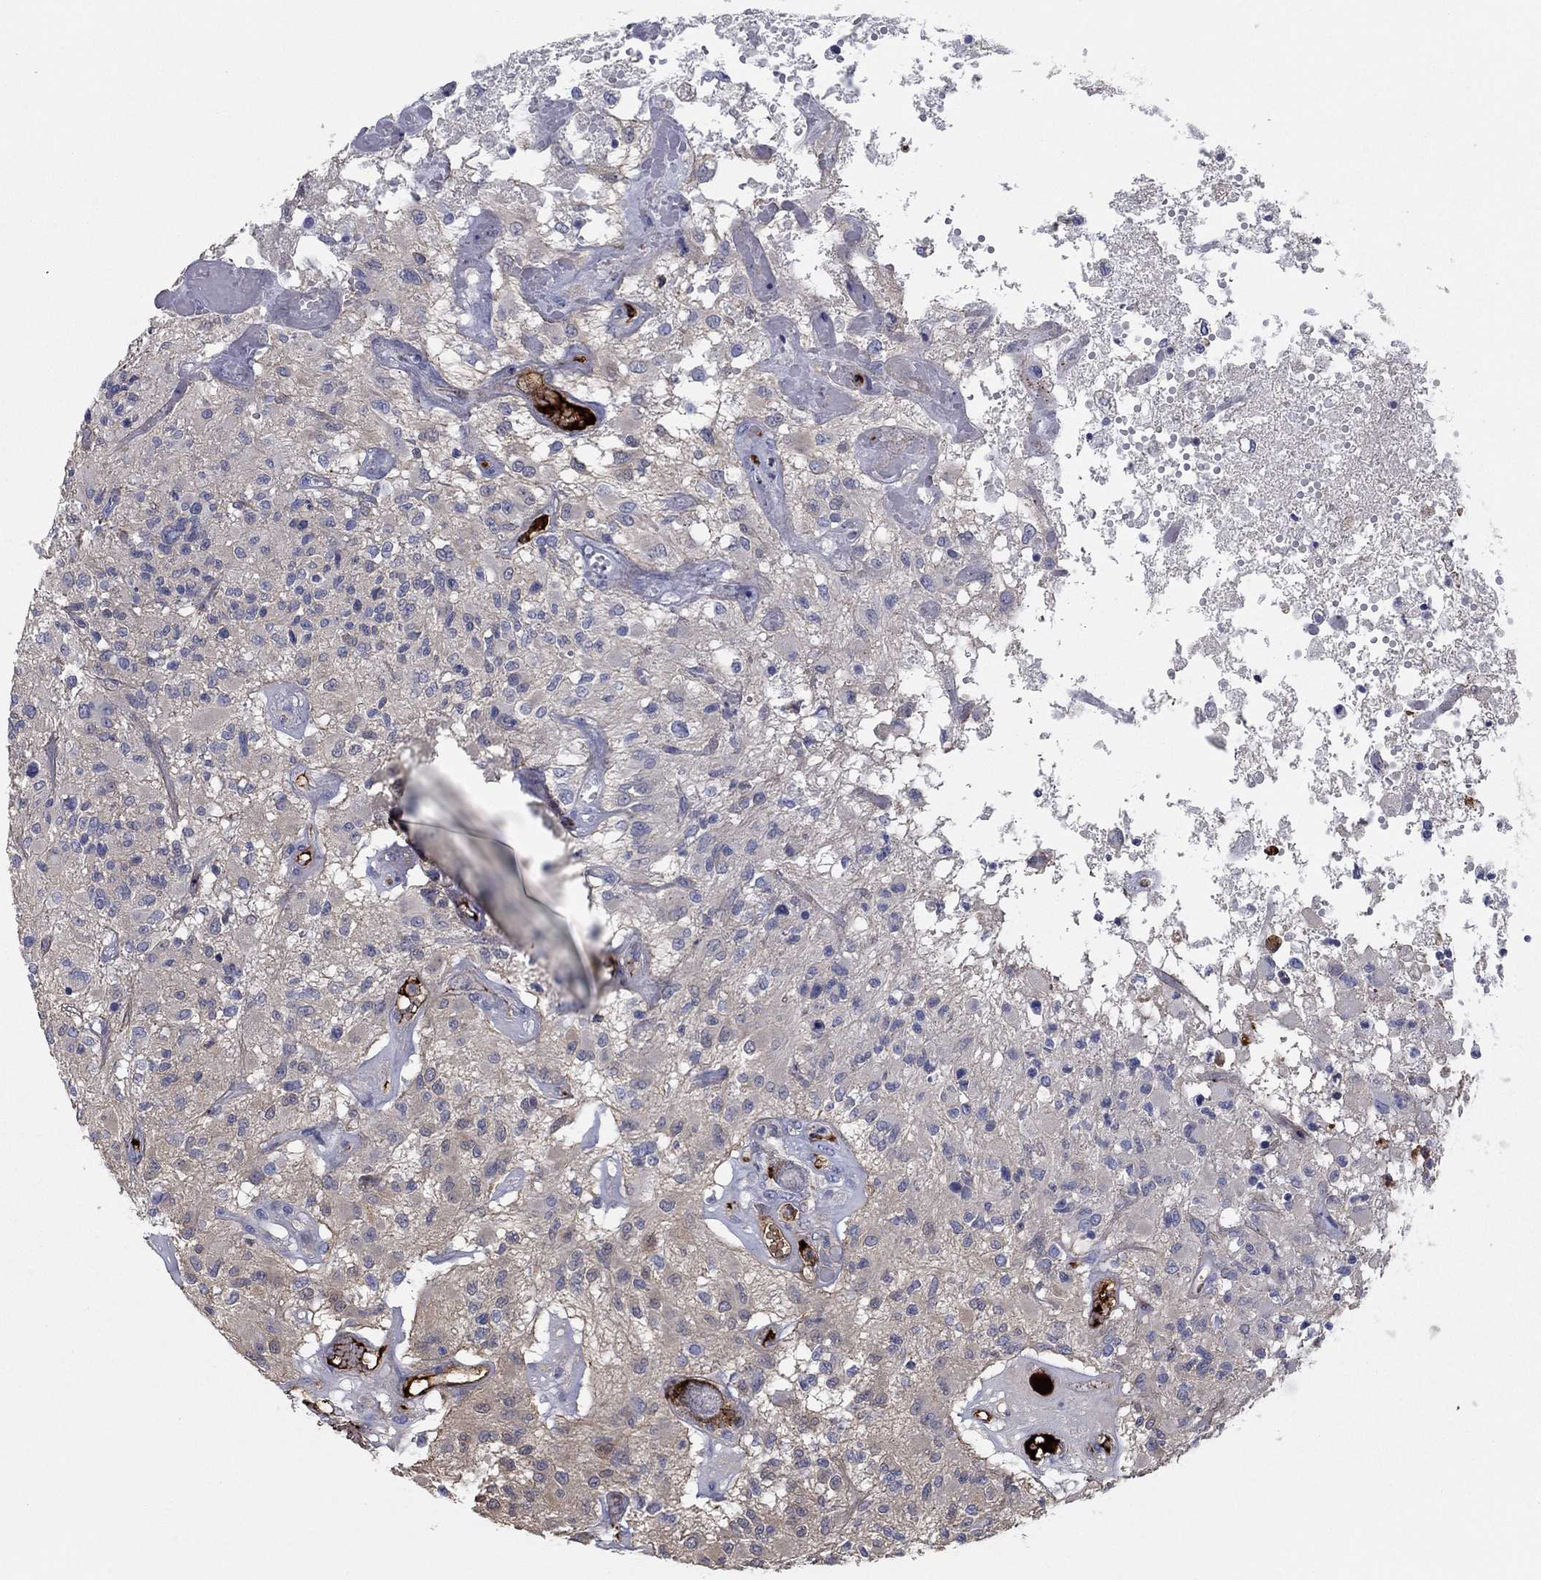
{"staining": {"intensity": "negative", "quantity": "none", "location": "none"}, "tissue": "glioma", "cell_type": "Tumor cells", "image_type": "cancer", "snomed": [{"axis": "morphology", "description": "Glioma, malignant, High grade"}, {"axis": "topography", "description": "Brain"}], "caption": "Malignant glioma (high-grade) was stained to show a protein in brown. There is no significant expression in tumor cells.", "gene": "APOC3", "patient": {"sex": "female", "age": 63}}